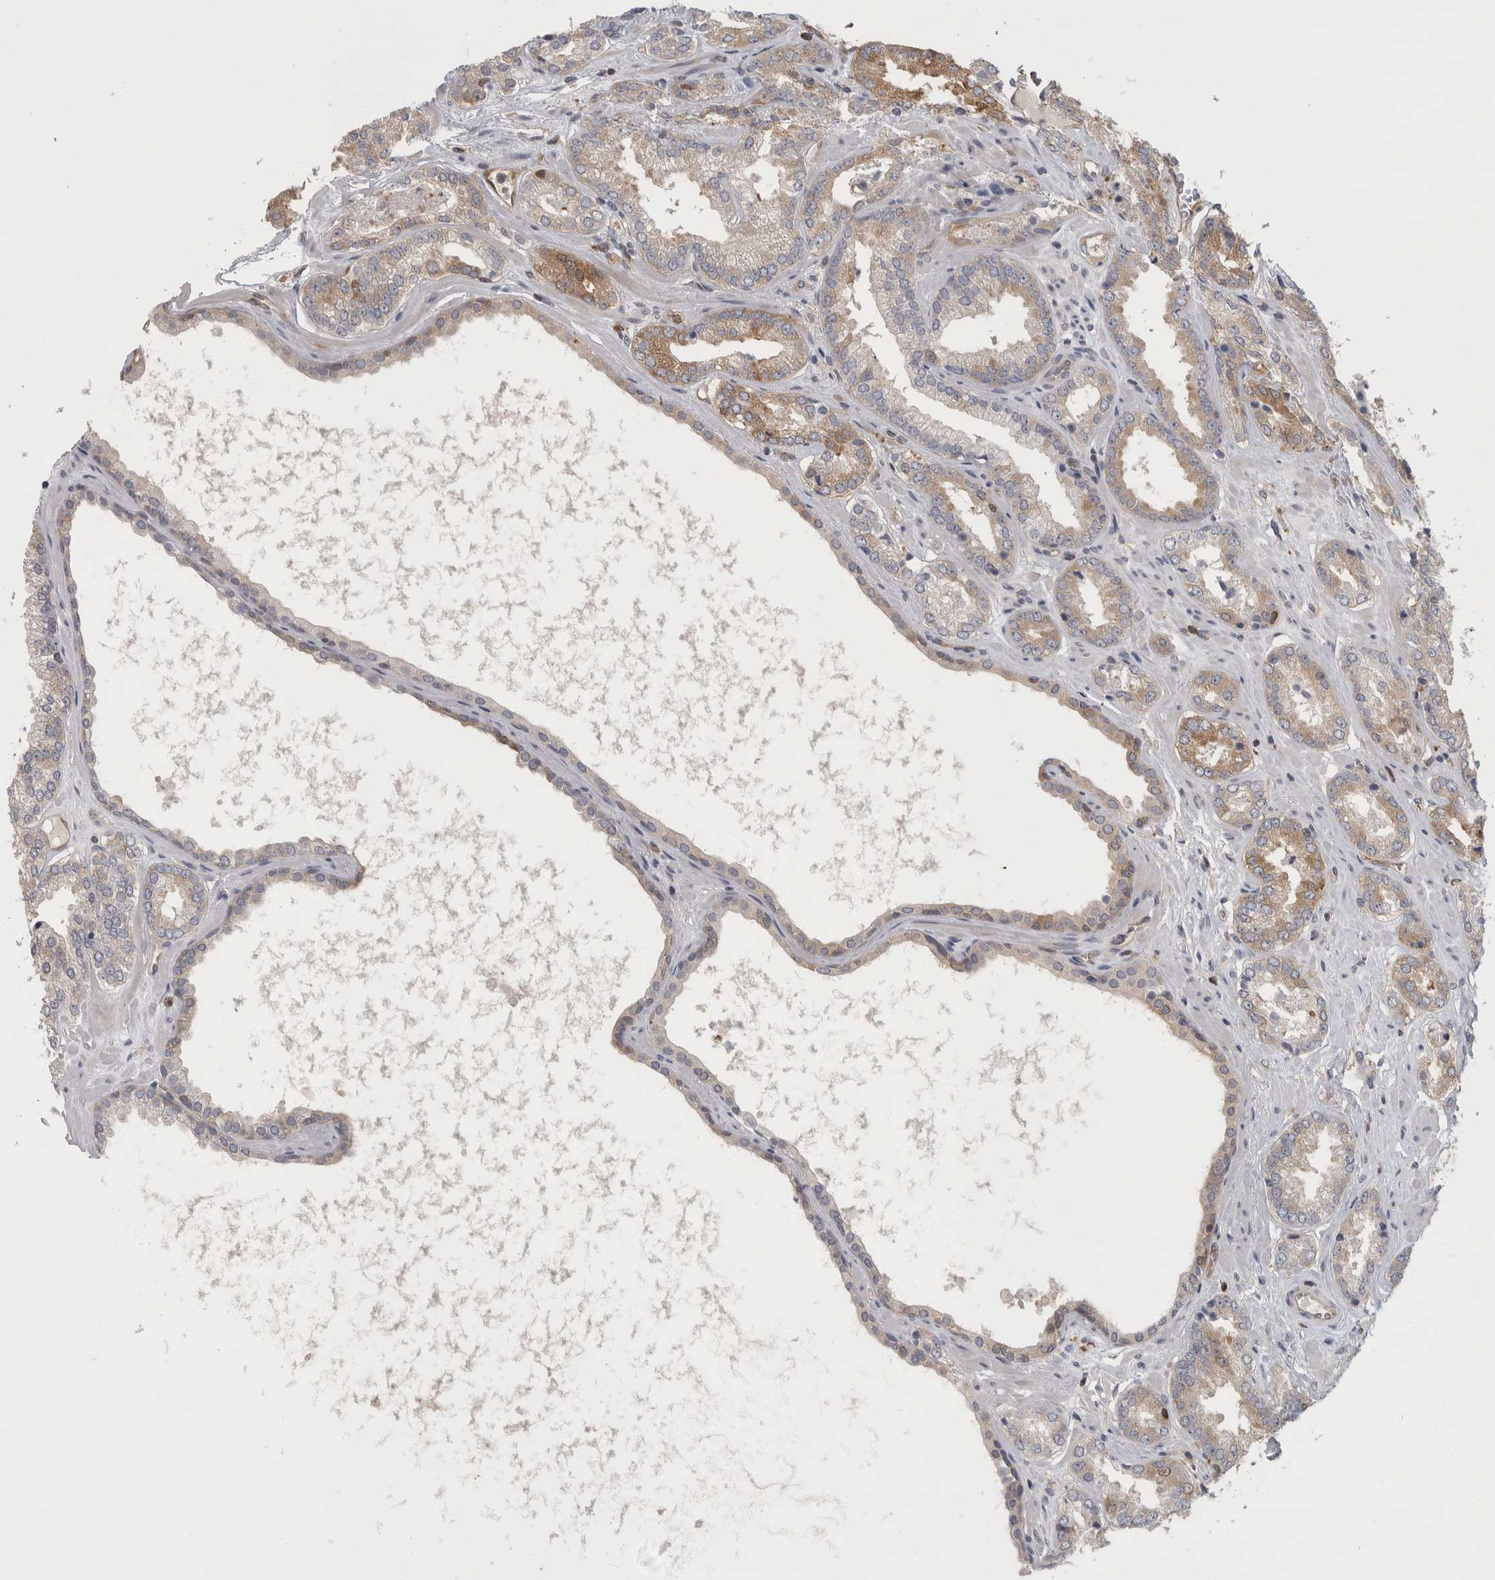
{"staining": {"intensity": "moderate", "quantity": "<25%", "location": "cytoplasmic/membranous"}, "tissue": "prostate cancer", "cell_type": "Tumor cells", "image_type": "cancer", "snomed": [{"axis": "morphology", "description": "Adenocarcinoma, Low grade"}, {"axis": "topography", "description": "Prostate"}], "caption": "Moderate cytoplasmic/membranous protein expression is appreciated in about <25% of tumor cells in prostate cancer.", "gene": "NFKB2", "patient": {"sex": "male", "age": 62}}